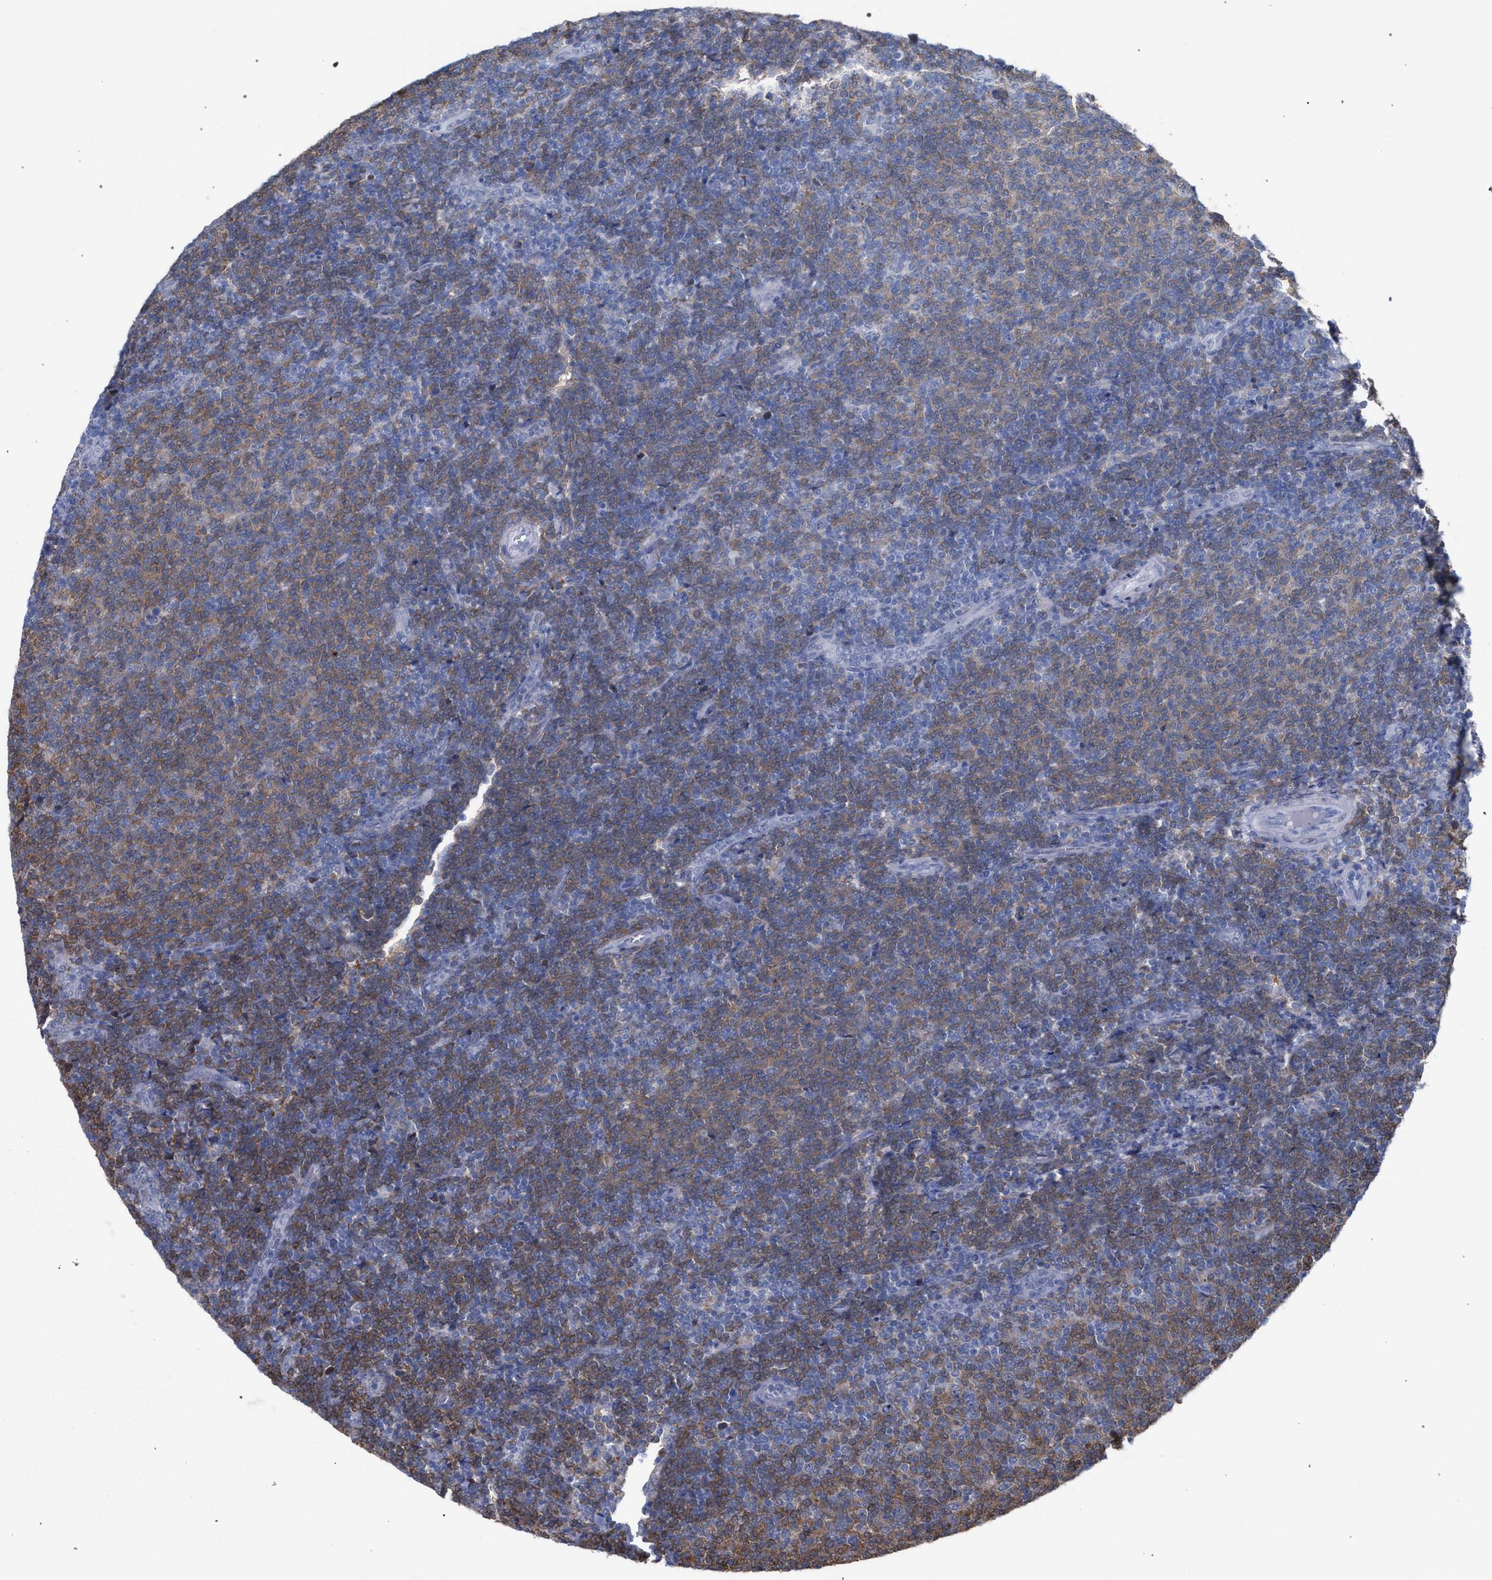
{"staining": {"intensity": "moderate", "quantity": ">75%", "location": "cytoplasmic/membranous"}, "tissue": "lymphoma", "cell_type": "Tumor cells", "image_type": "cancer", "snomed": [{"axis": "morphology", "description": "Malignant lymphoma, non-Hodgkin's type, Low grade"}, {"axis": "topography", "description": "Lymph node"}], "caption": "A brown stain labels moderate cytoplasmic/membranous staining of a protein in human lymphoma tumor cells.", "gene": "FHOD3", "patient": {"sex": "male", "age": 66}}